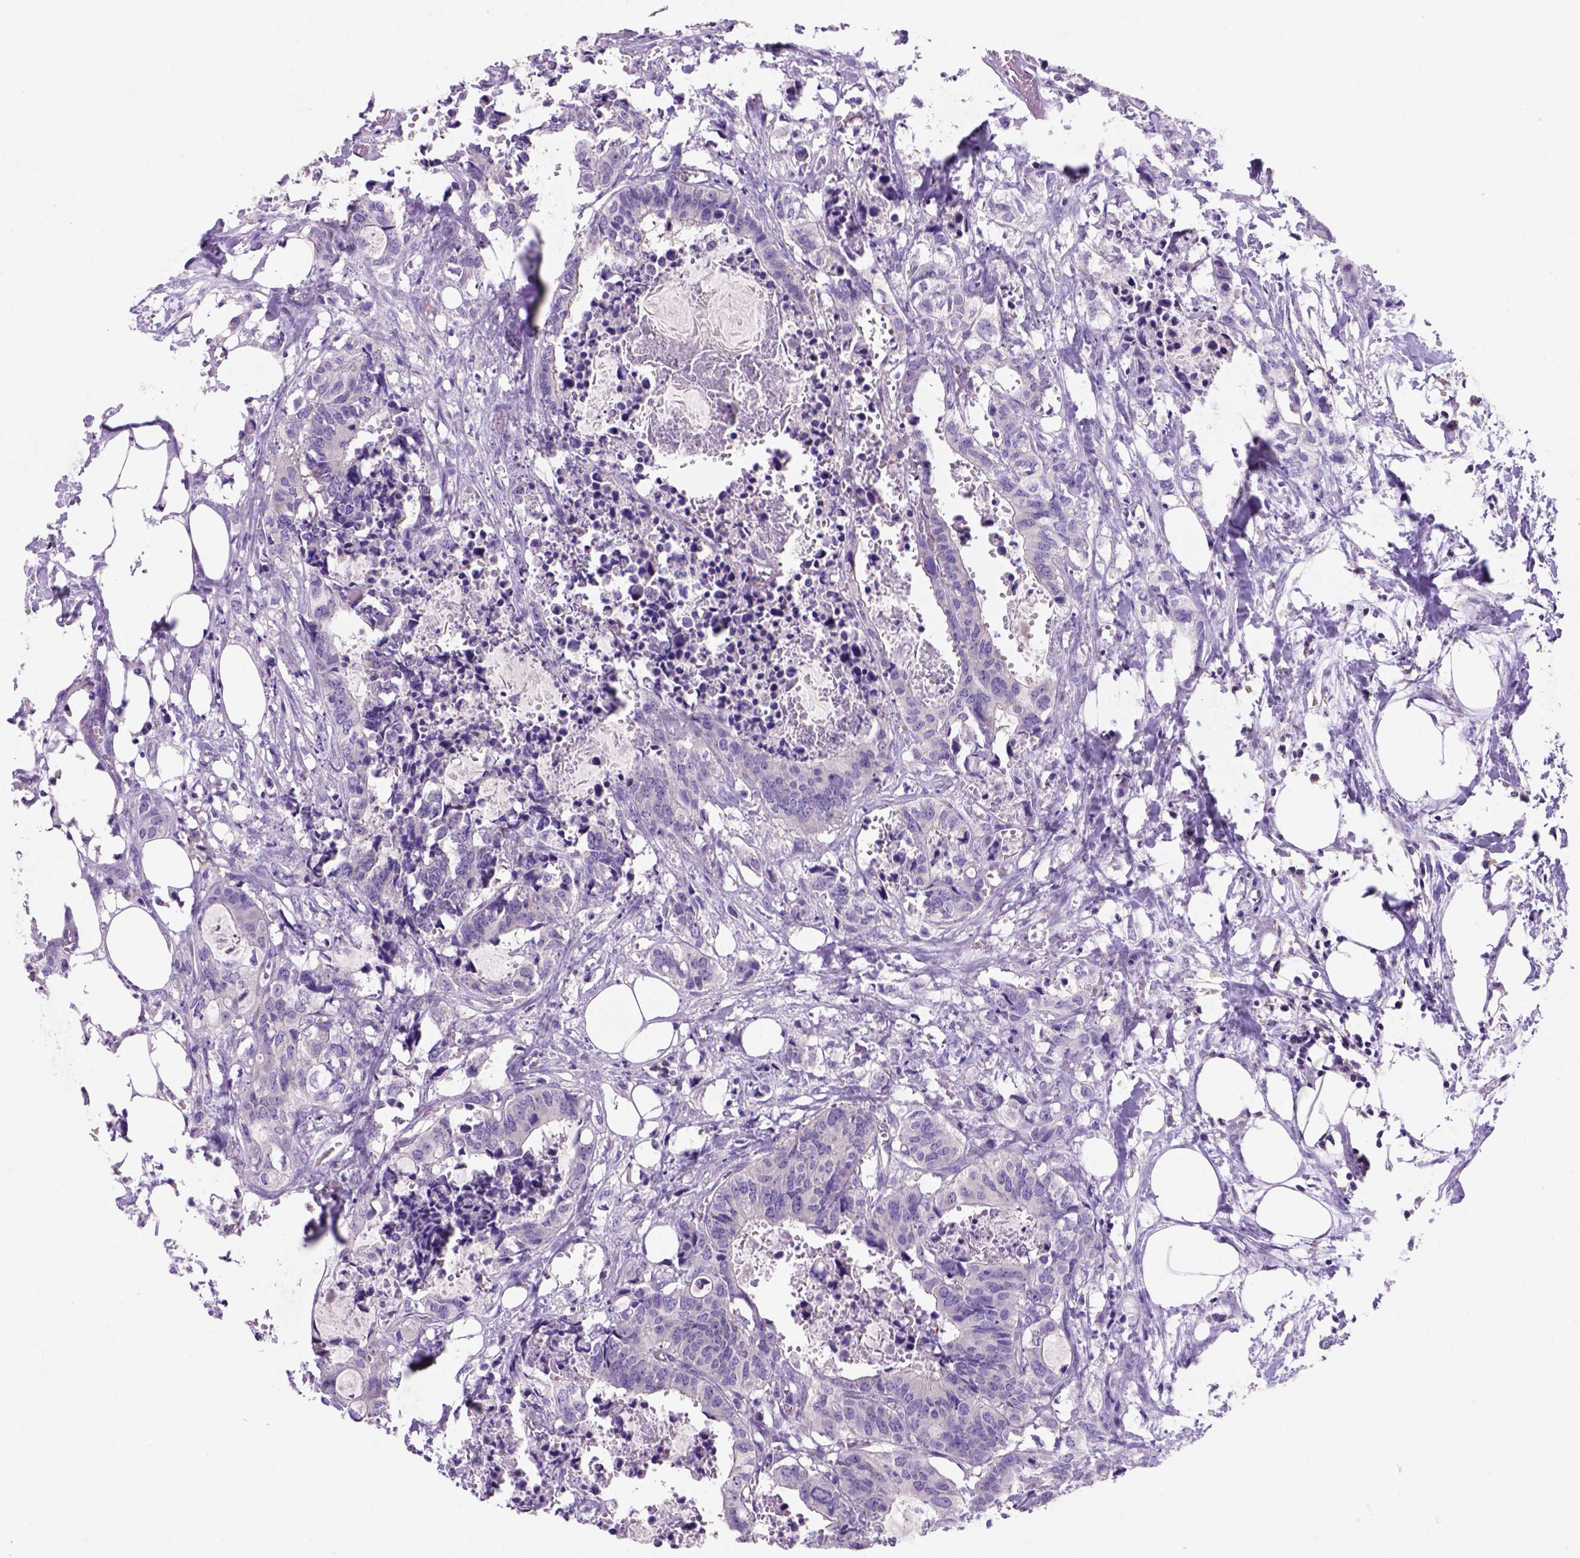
{"staining": {"intensity": "negative", "quantity": "none", "location": "none"}, "tissue": "colorectal cancer", "cell_type": "Tumor cells", "image_type": "cancer", "snomed": [{"axis": "morphology", "description": "Adenocarcinoma, NOS"}, {"axis": "topography", "description": "Colon"}, {"axis": "topography", "description": "Rectum"}], "caption": "The immunohistochemistry (IHC) histopathology image has no significant staining in tumor cells of adenocarcinoma (colorectal) tissue.", "gene": "INPP5D", "patient": {"sex": "male", "age": 57}}